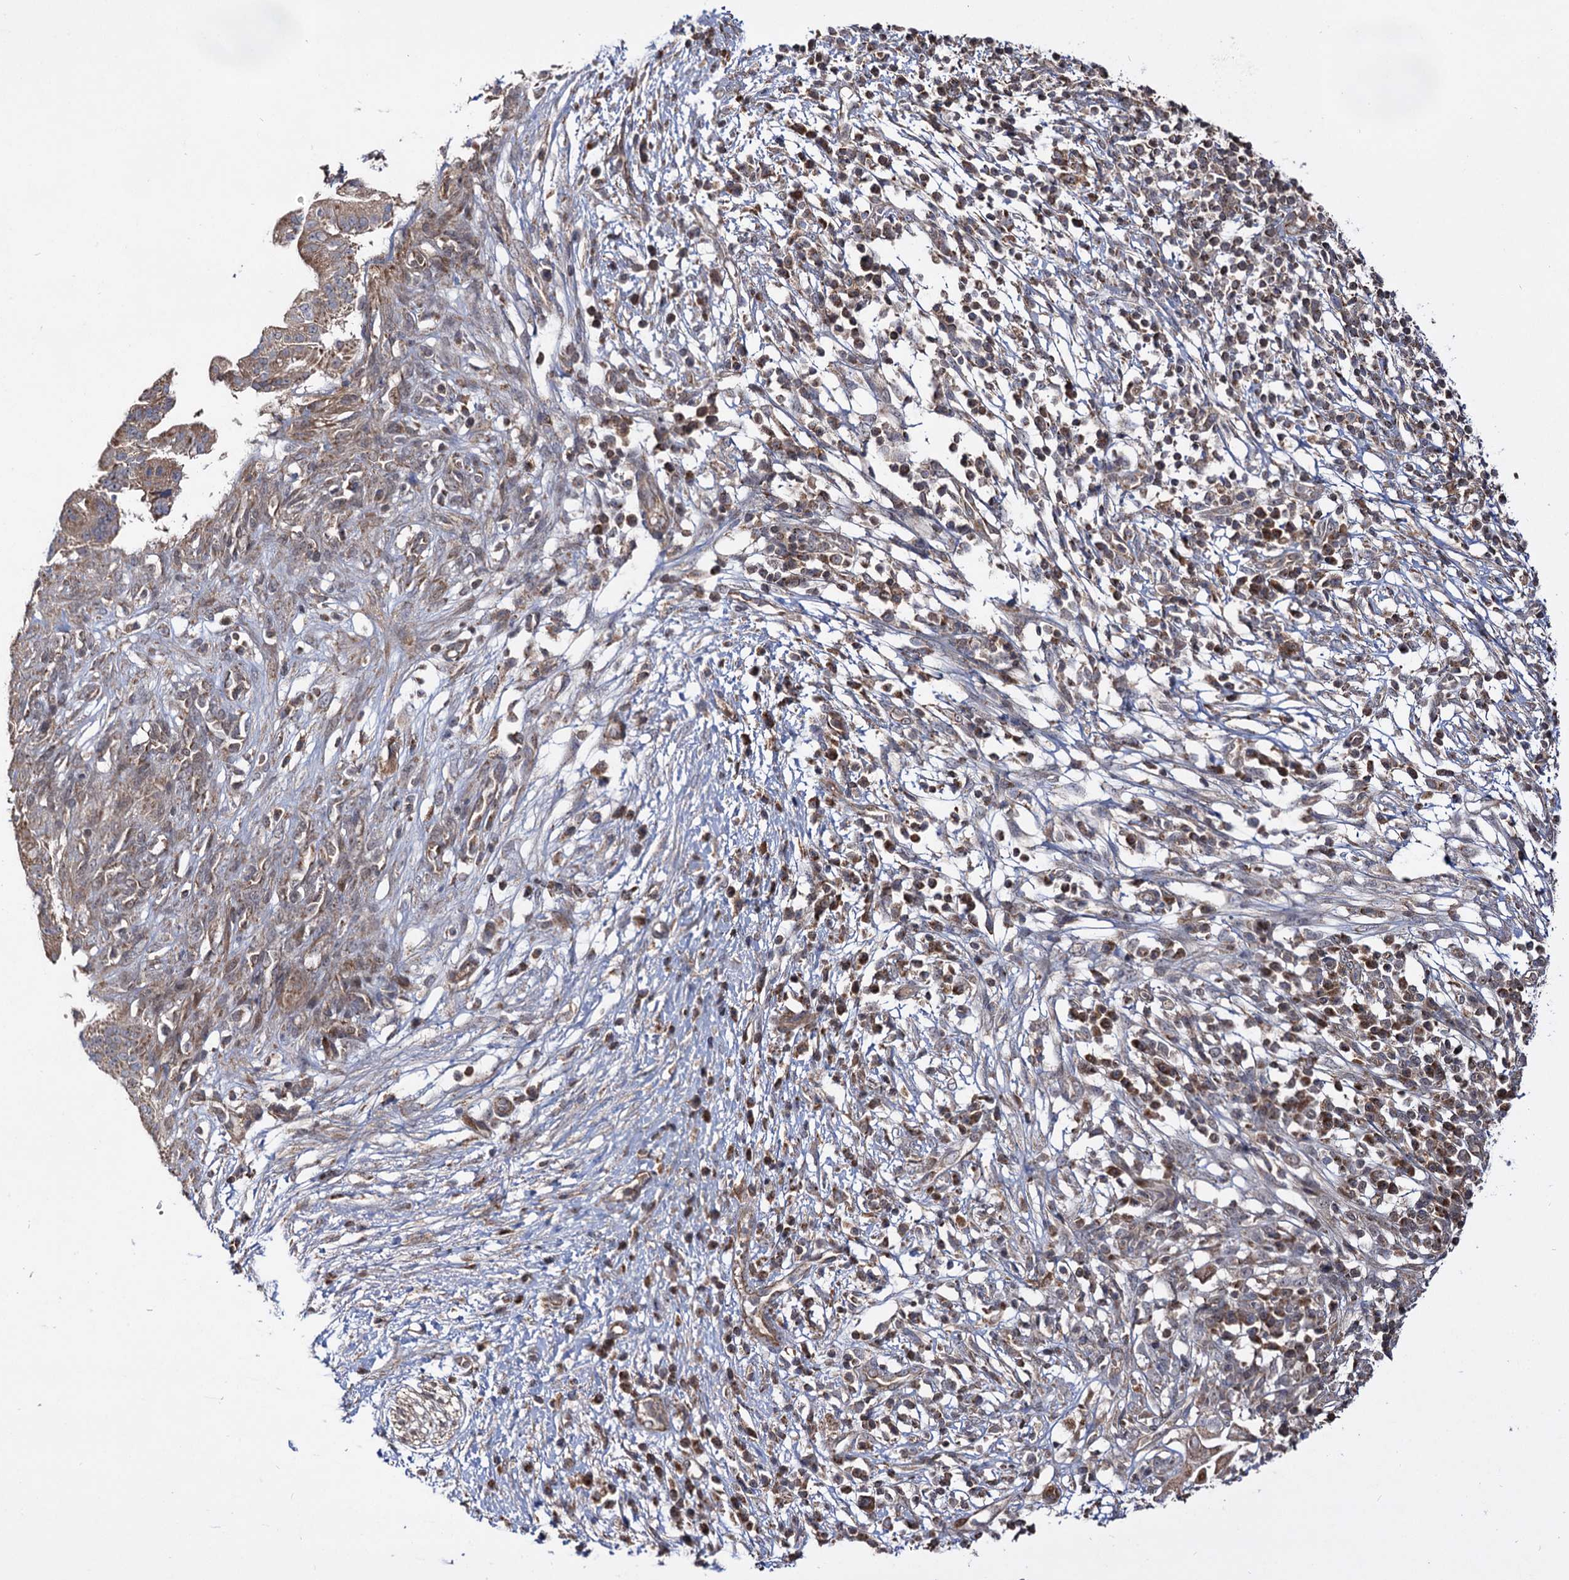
{"staining": {"intensity": "weak", "quantity": ">75%", "location": "cytoplasmic/membranous"}, "tissue": "pancreatic cancer", "cell_type": "Tumor cells", "image_type": "cancer", "snomed": [{"axis": "morphology", "description": "Adenocarcinoma, NOS"}, {"axis": "topography", "description": "Pancreas"}], "caption": "Protein expression analysis of pancreatic adenocarcinoma shows weak cytoplasmic/membranous positivity in approximately >75% of tumor cells. (DAB IHC, brown staining for protein, blue staining for nuclei).", "gene": "CEP76", "patient": {"sex": "male", "age": 68}}